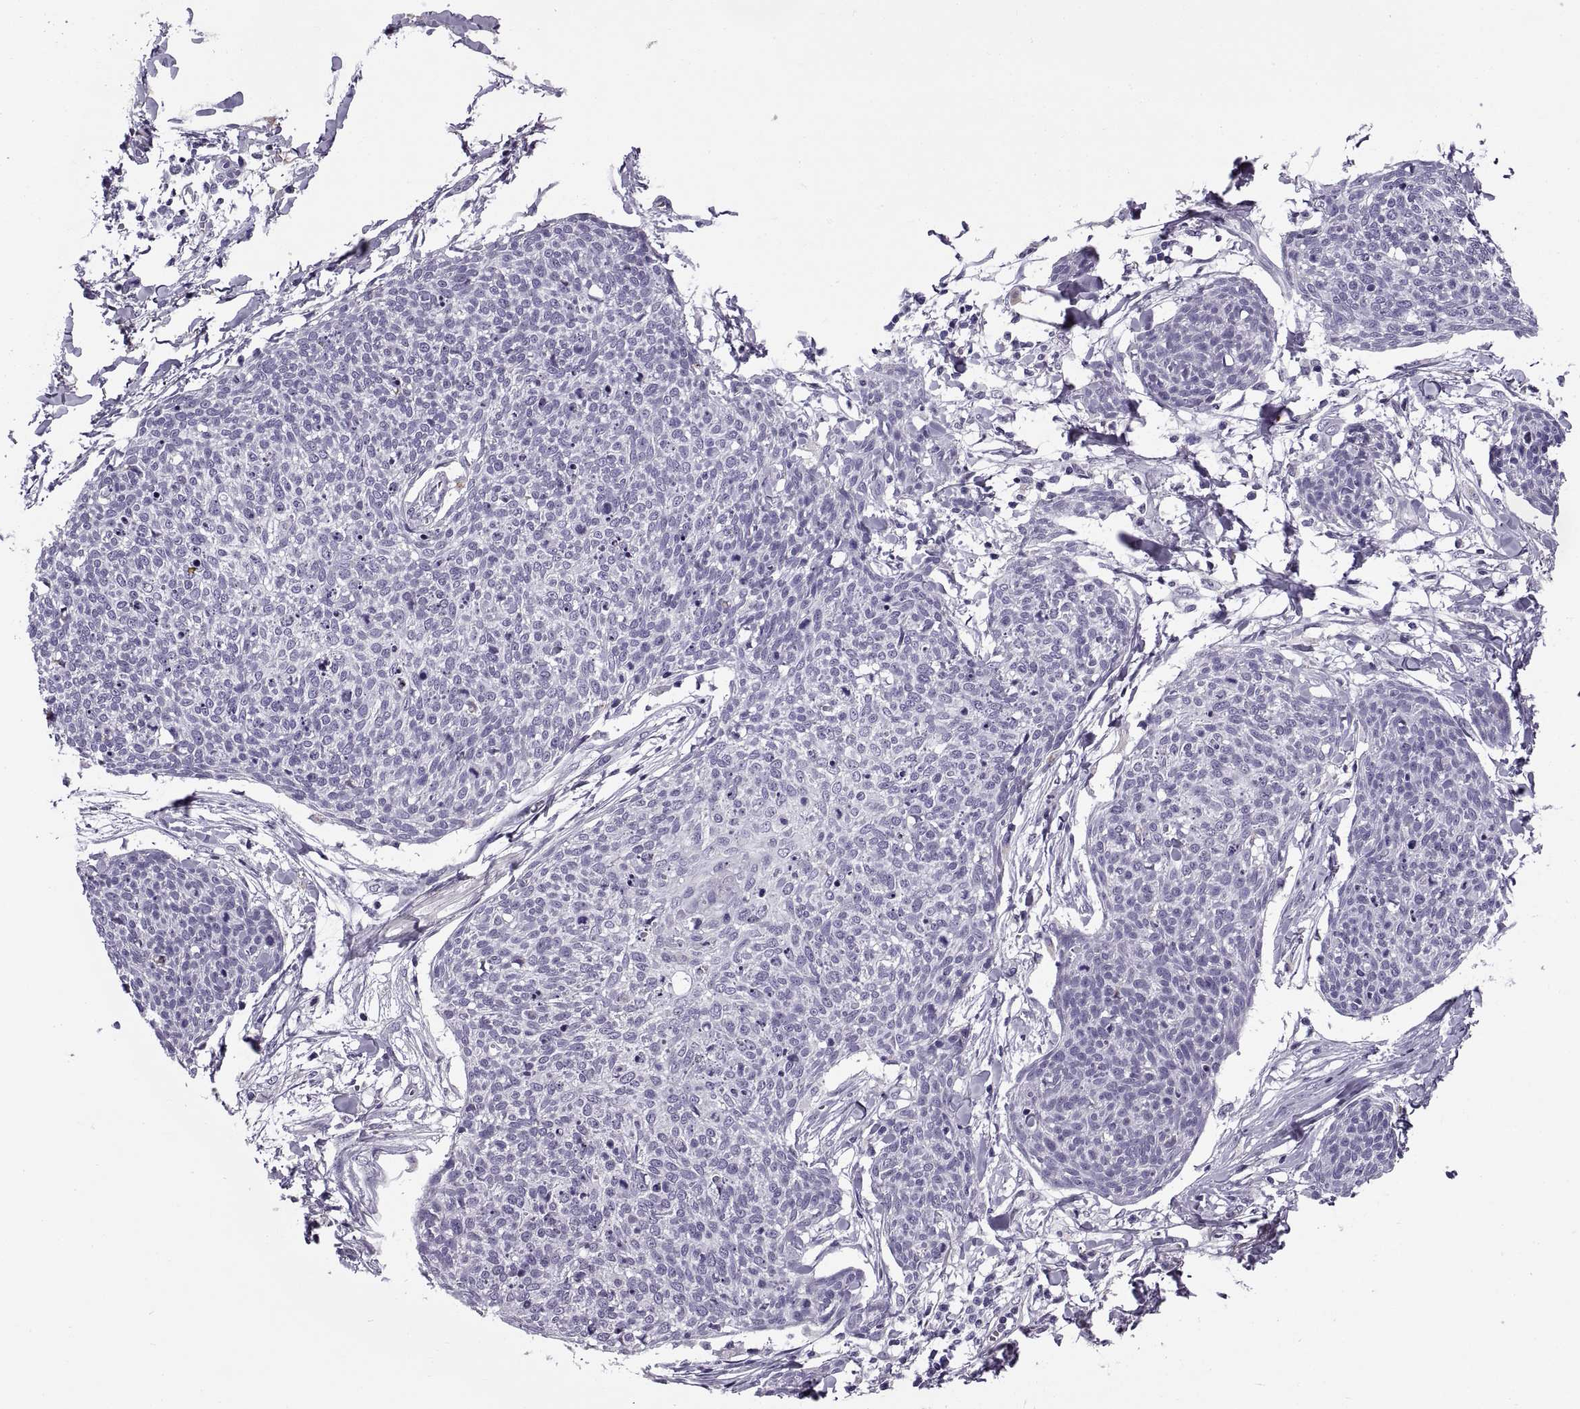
{"staining": {"intensity": "negative", "quantity": "none", "location": "none"}, "tissue": "skin cancer", "cell_type": "Tumor cells", "image_type": "cancer", "snomed": [{"axis": "morphology", "description": "Squamous cell carcinoma, NOS"}, {"axis": "topography", "description": "Skin"}, {"axis": "topography", "description": "Vulva"}], "caption": "A histopathology image of skin cancer (squamous cell carcinoma) stained for a protein reveals no brown staining in tumor cells. Nuclei are stained in blue.", "gene": "CALCR", "patient": {"sex": "female", "age": 75}}